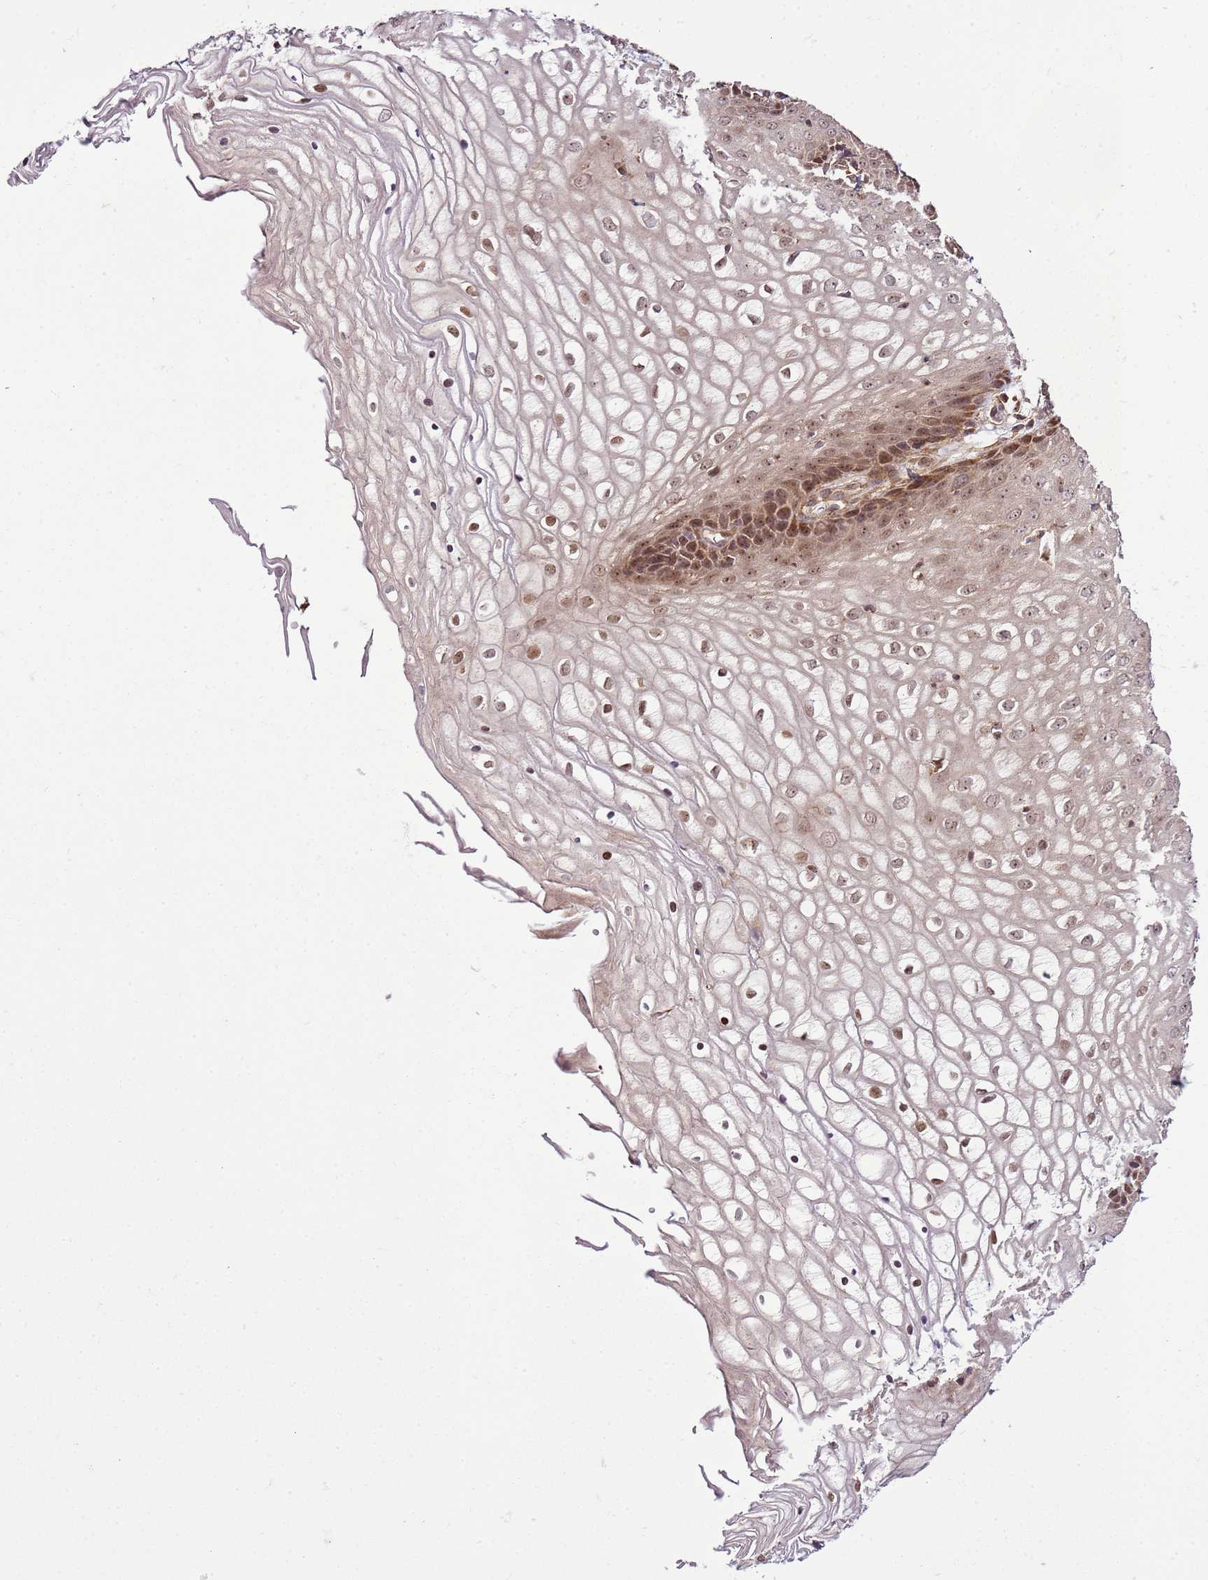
{"staining": {"intensity": "moderate", "quantity": ">75%", "location": "cytoplasmic/membranous,nuclear"}, "tissue": "vagina", "cell_type": "Squamous epithelial cells", "image_type": "normal", "snomed": [{"axis": "morphology", "description": "Normal tissue, NOS"}, {"axis": "topography", "description": "Vagina"}], "caption": "DAB immunohistochemical staining of normal vagina shows moderate cytoplasmic/membranous,nuclear protein expression in approximately >75% of squamous epithelial cells.", "gene": "RASA3", "patient": {"sex": "female", "age": 34}}